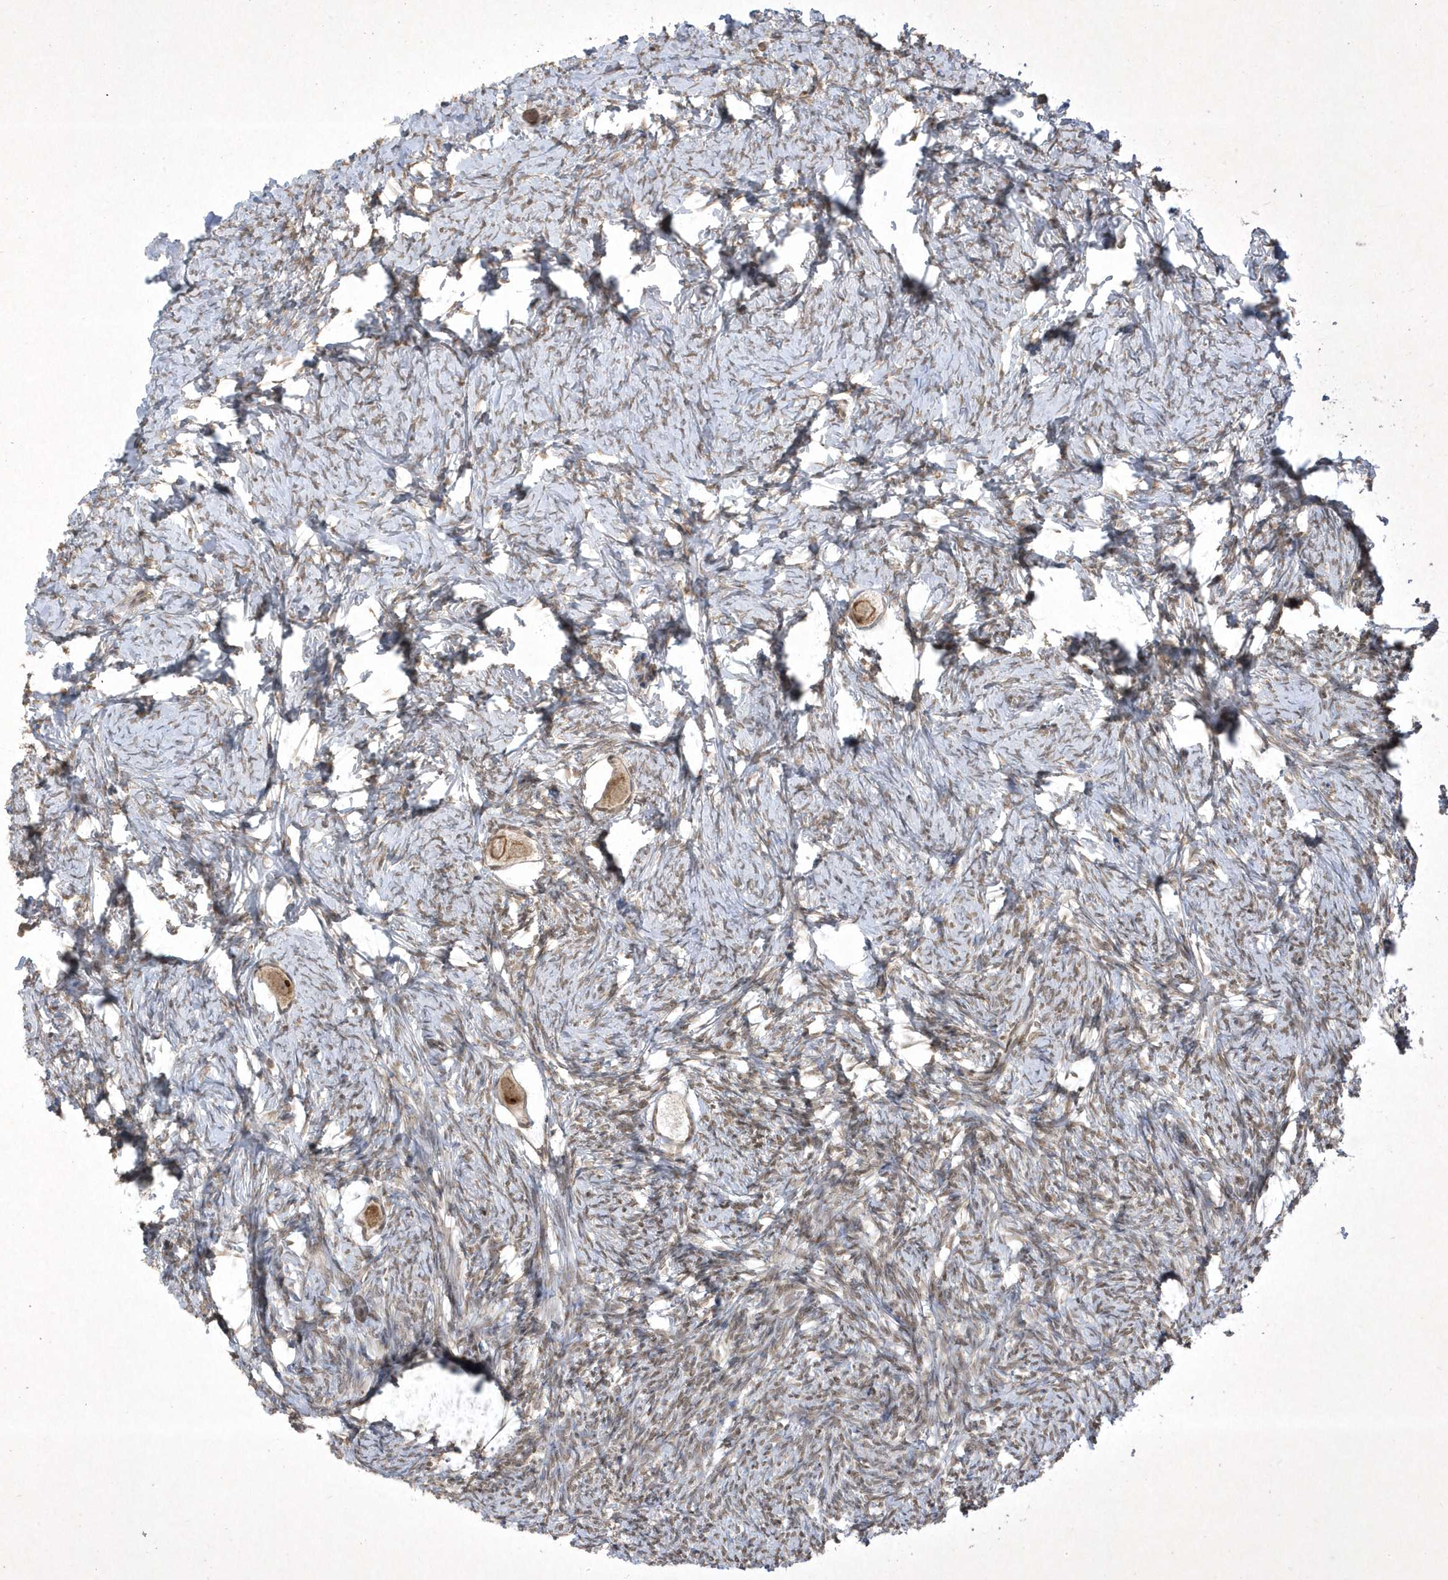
{"staining": {"intensity": "moderate", "quantity": ">75%", "location": "cytoplasmic/membranous"}, "tissue": "ovary", "cell_type": "Follicle cells", "image_type": "normal", "snomed": [{"axis": "morphology", "description": "Normal tissue, NOS"}, {"axis": "topography", "description": "Ovary"}], "caption": "Immunohistochemistry staining of normal ovary, which displays medium levels of moderate cytoplasmic/membranous positivity in about >75% of follicle cells indicating moderate cytoplasmic/membranous protein expression. The staining was performed using DAB (3,3'-diaminobenzidine) (brown) for protein detection and nuclei were counterstained in hematoxylin (blue).", "gene": "ZNF213", "patient": {"sex": "female", "age": 27}}